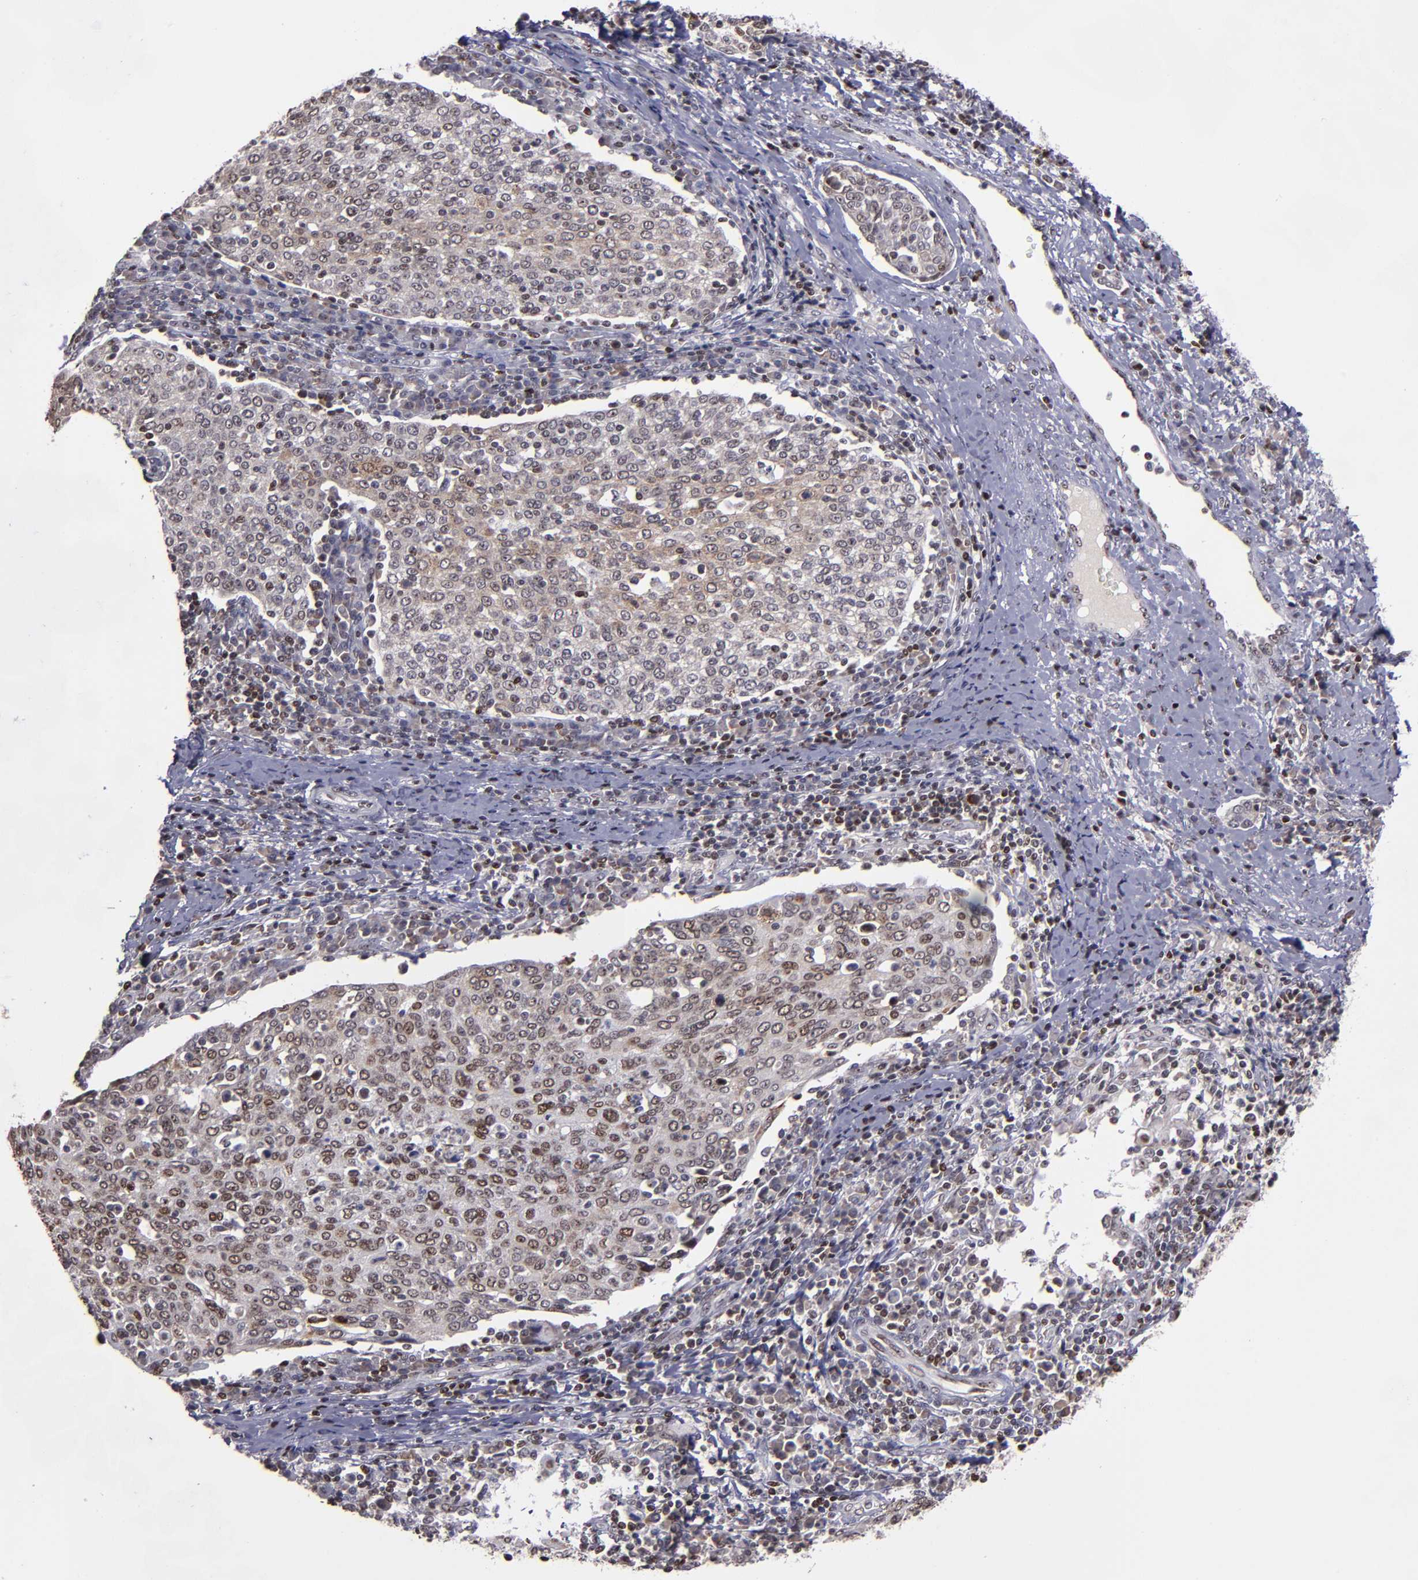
{"staining": {"intensity": "weak", "quantity": "25%-75%", "location": "cytoplasmic/membranous,nuclear"}, "tissue": "cervical cancer", "cell_type": "Tumor cells", "image_type": "cancer", "snomed": [{"axis": "morphology", "description": "Squamous cell carcinoma, NOS"}, {"axis": "topography", "description": "Cervix"}], "caption": "A brown stain shows weak cytoplasmic/membranous and nuclear positivity of a protein in human cervical squamous cell carcinoma tumor cells.", "gene": "DDX24", "patient": {"sex": "female", "age": 40}}